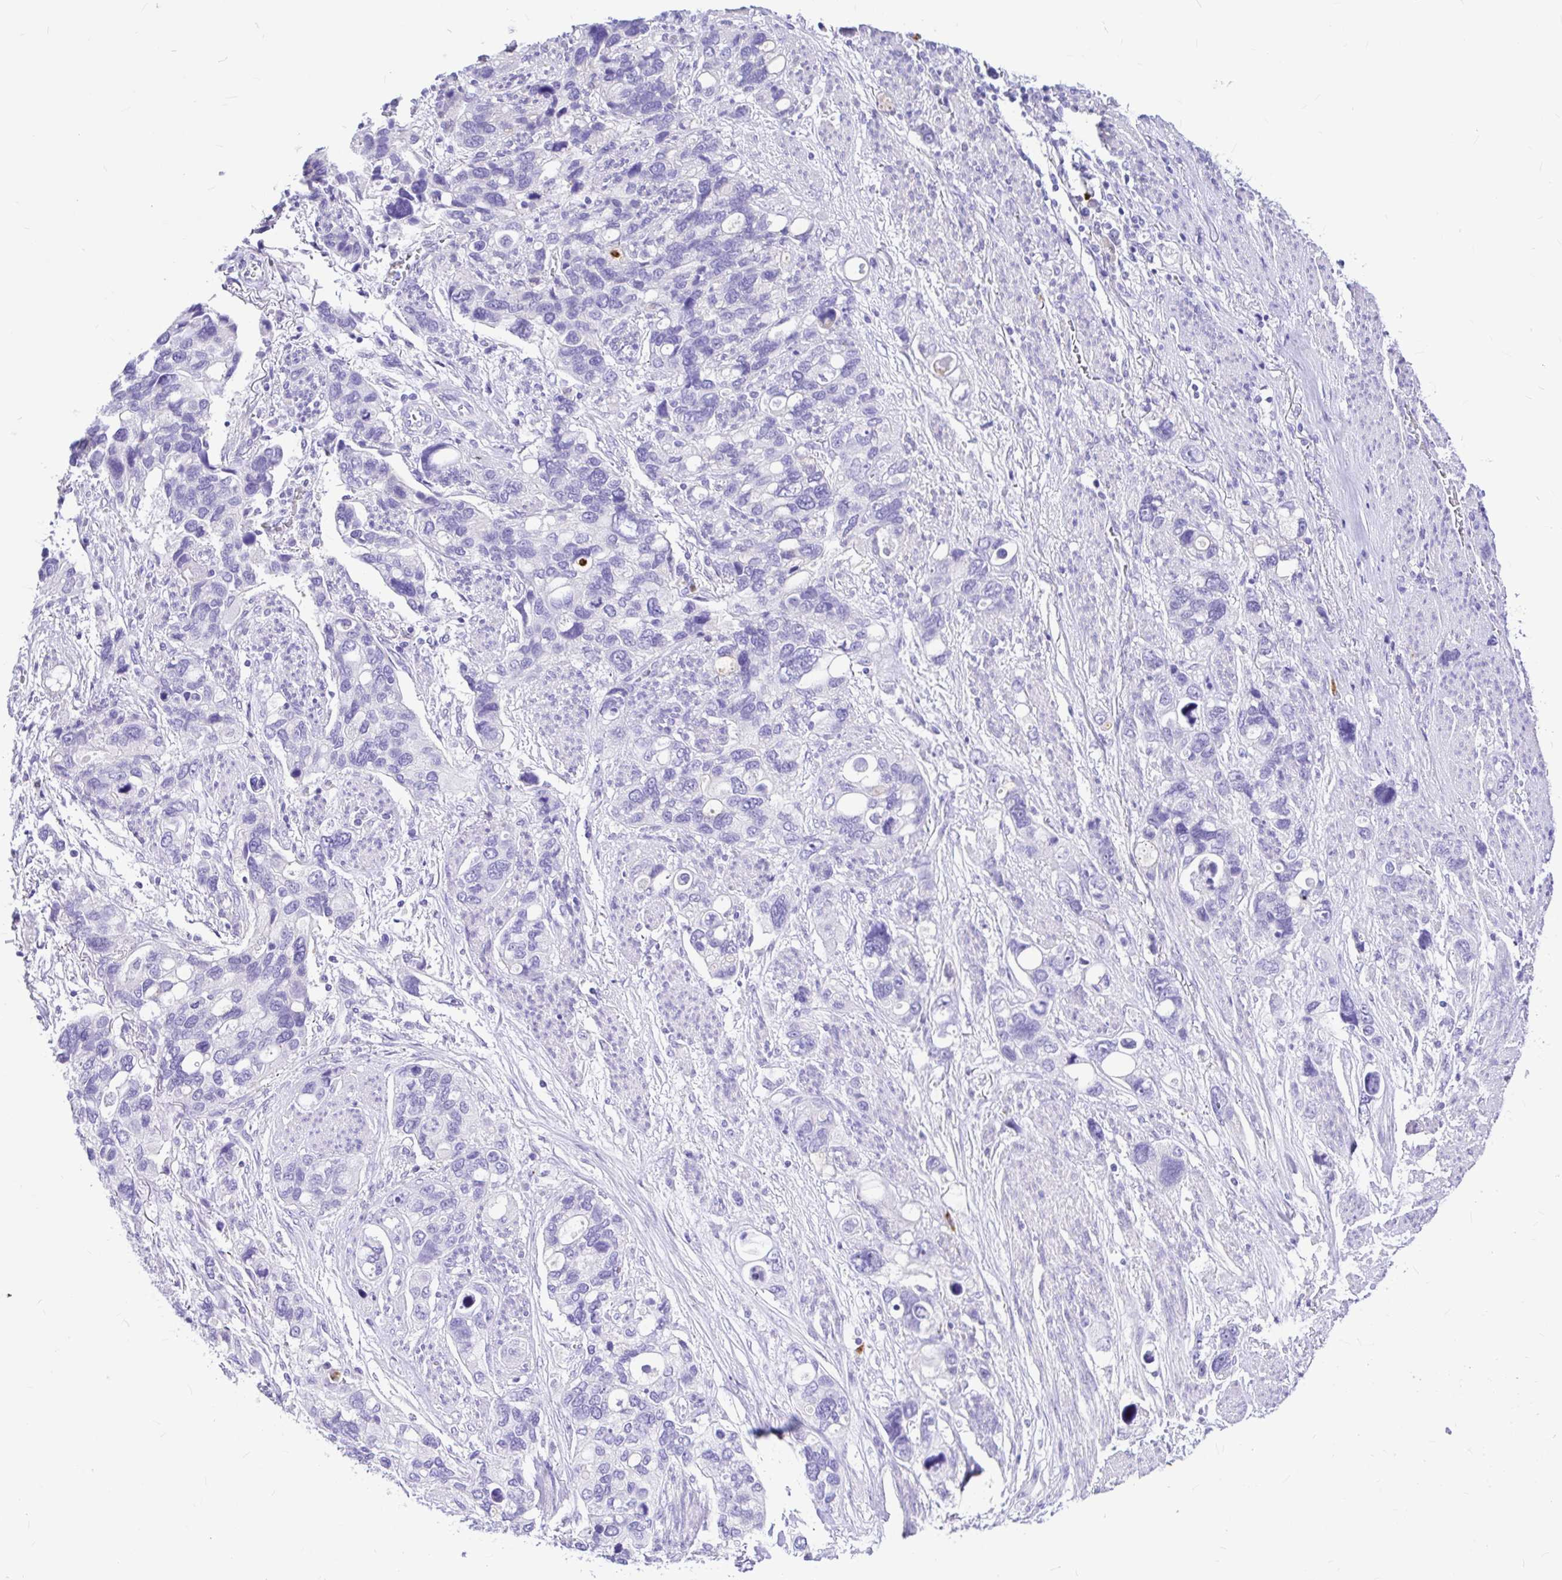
{"staining": {"intensity": "negative", "quantity": "none", "location": "none"}, "tissue": "stomach cancer", "cell_type": "Tumor cells", "image_type": "cancer", "snomed": [{"axis": "morphology", "description": "Adenocarcinoma, NOS"}, {"axis": "topography", "description": "Stomach, upper"}], "caption": "Tumor cells show no significant protein expression in stomach adenocarcinoma.", "gene": "CLEC1B", "patient": {"sex": "female", "age": 81}}